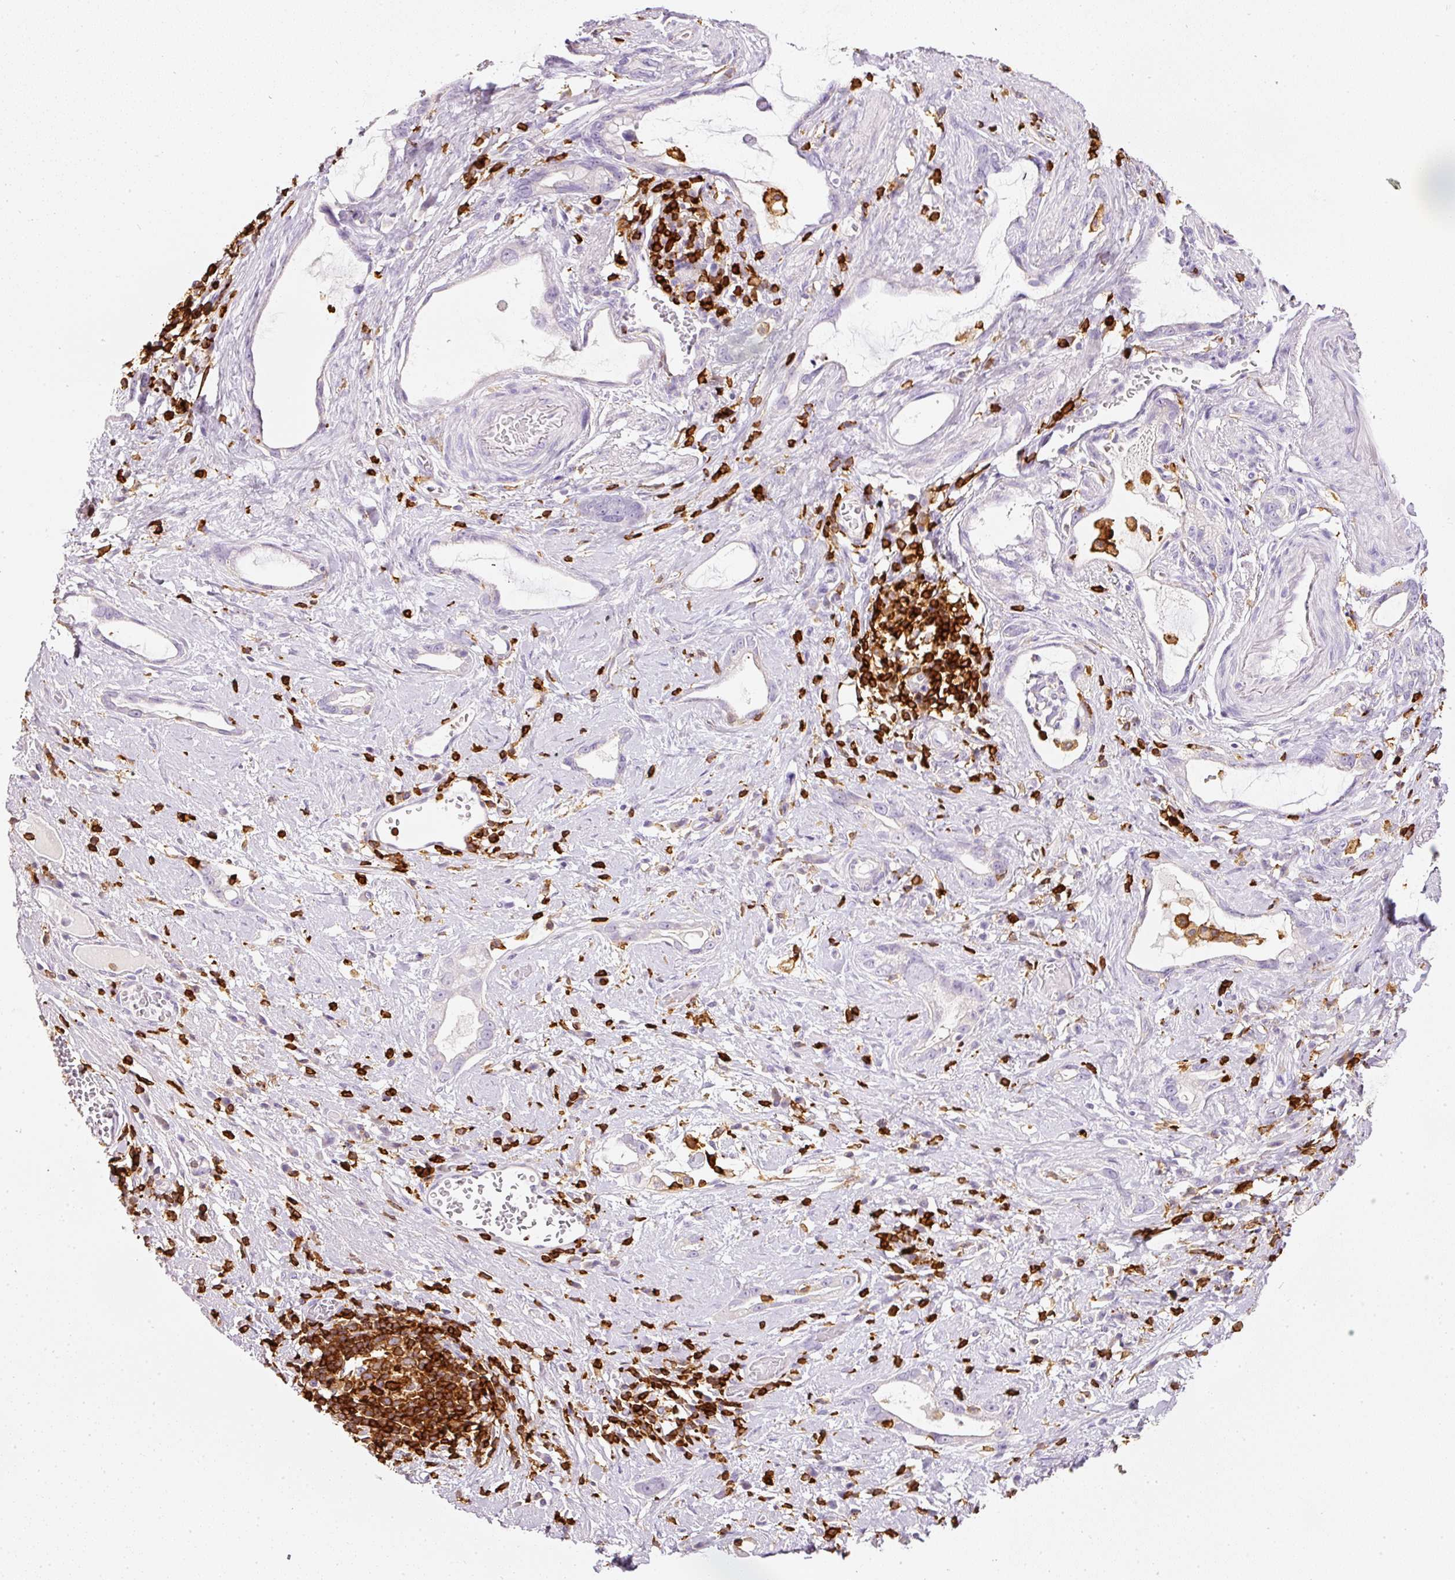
{"staining": {"intensity": "negative", "quantity": "none", "location": "none"}, "tissue": "stomach cancer", "cell_type": "Tumor cells", "image_type": "cancer", "snomed": [{"axis": "morphology", "description": "Adenocarcinoma, NOS"}, {"axis": "topography", "description": "Stomach"}], "caption": "Tumor cells show no significant protein staining in stomach cancer (adenocarcinoma).", "gene": "EVL", "patient": {"sex": "male", "age": 55}}